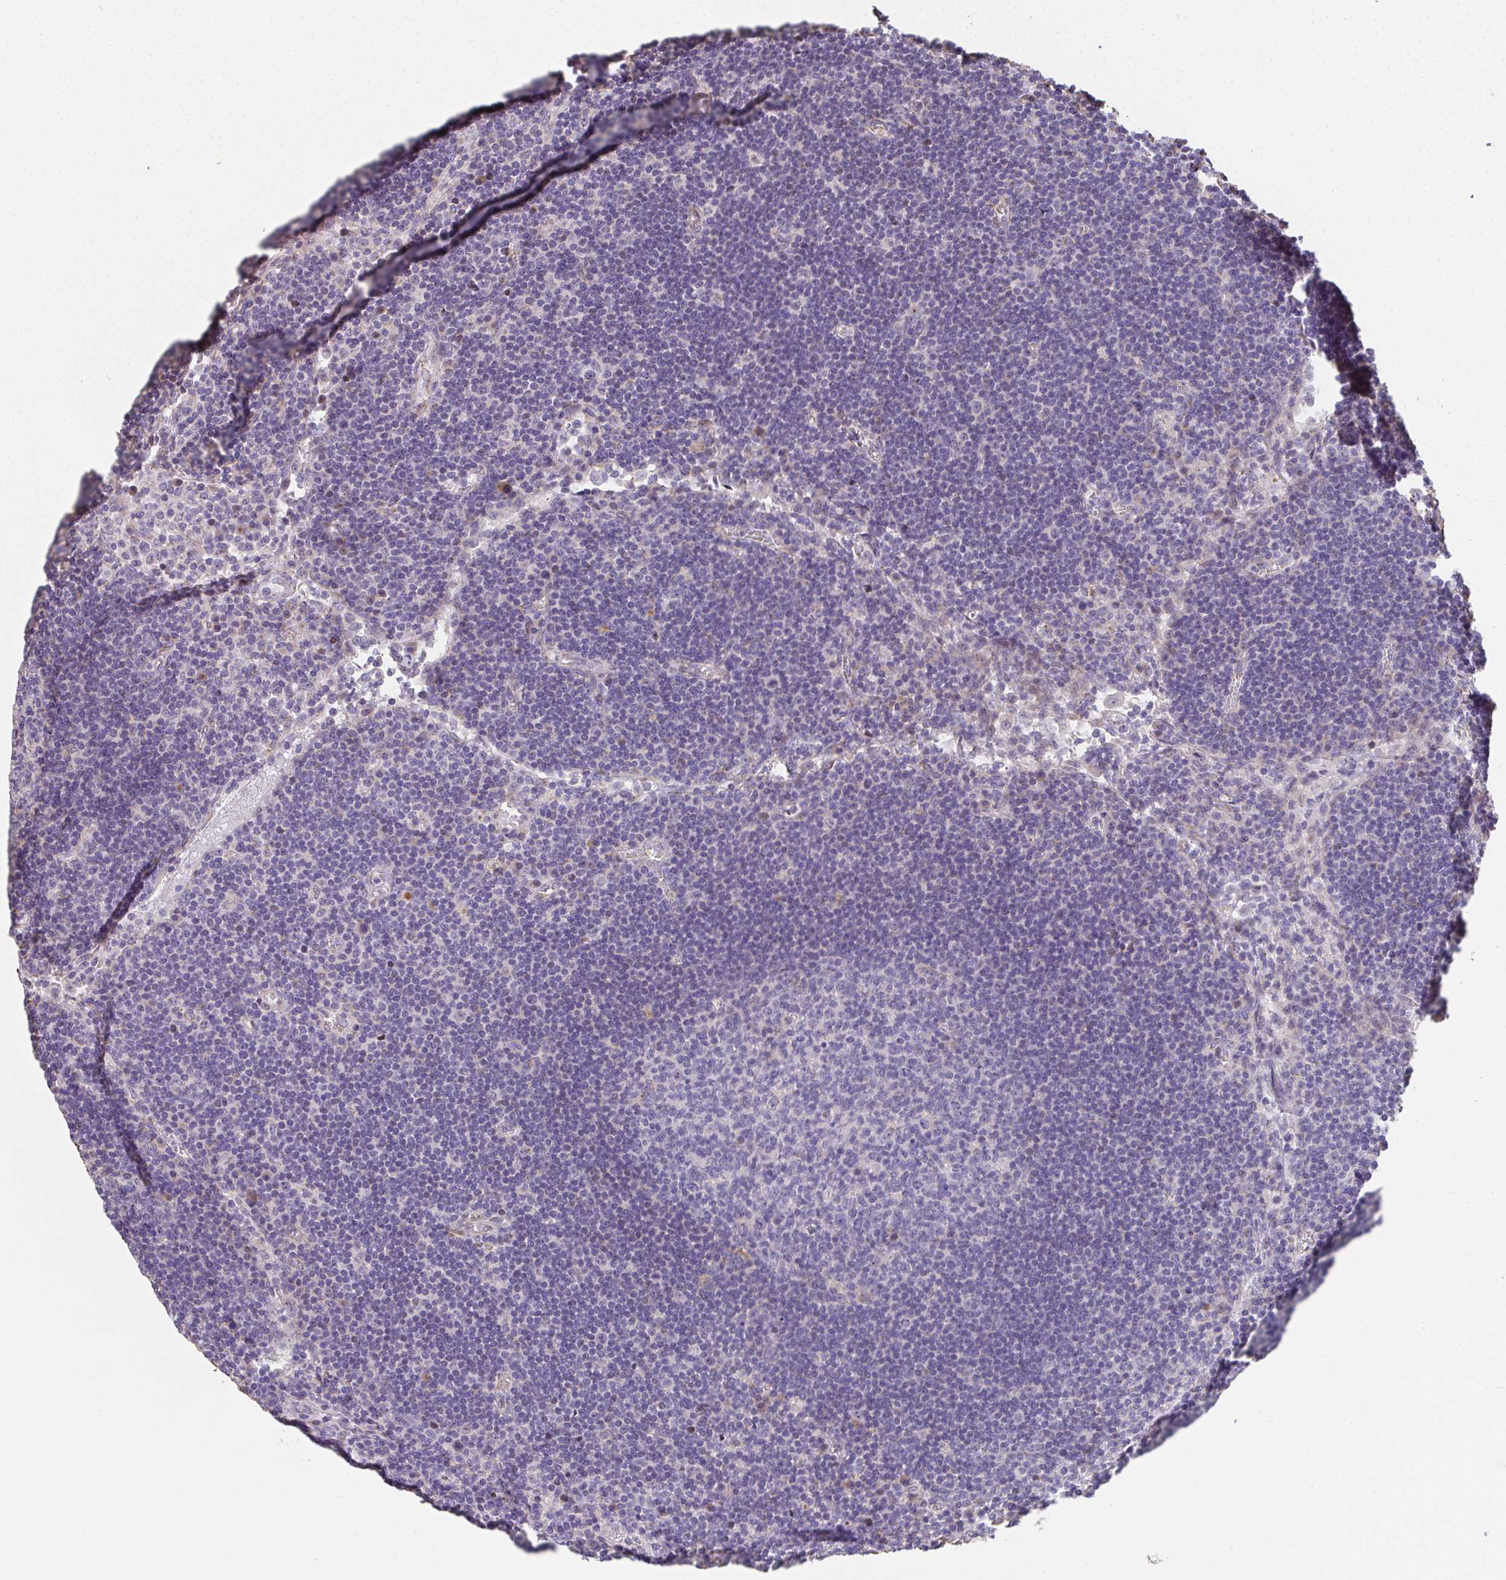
{"staining": {"intensity": "negative", "quantity": "none", "location": "none"}, "tissue": "lymph node", "cell_type": "Germinal center cells", "image_type": "normal", "snomed": [{"axis": "morphology", "description": "Normal tissue, NOS"}, {"axis": "topography", "description": "Lymph node"}], "caption": "Image shows no significant protein expression in germinal center cells of unremarkable lymph node.", "gene": "RUNDC3B", "patient": {"sex": "male", "age": 67}}